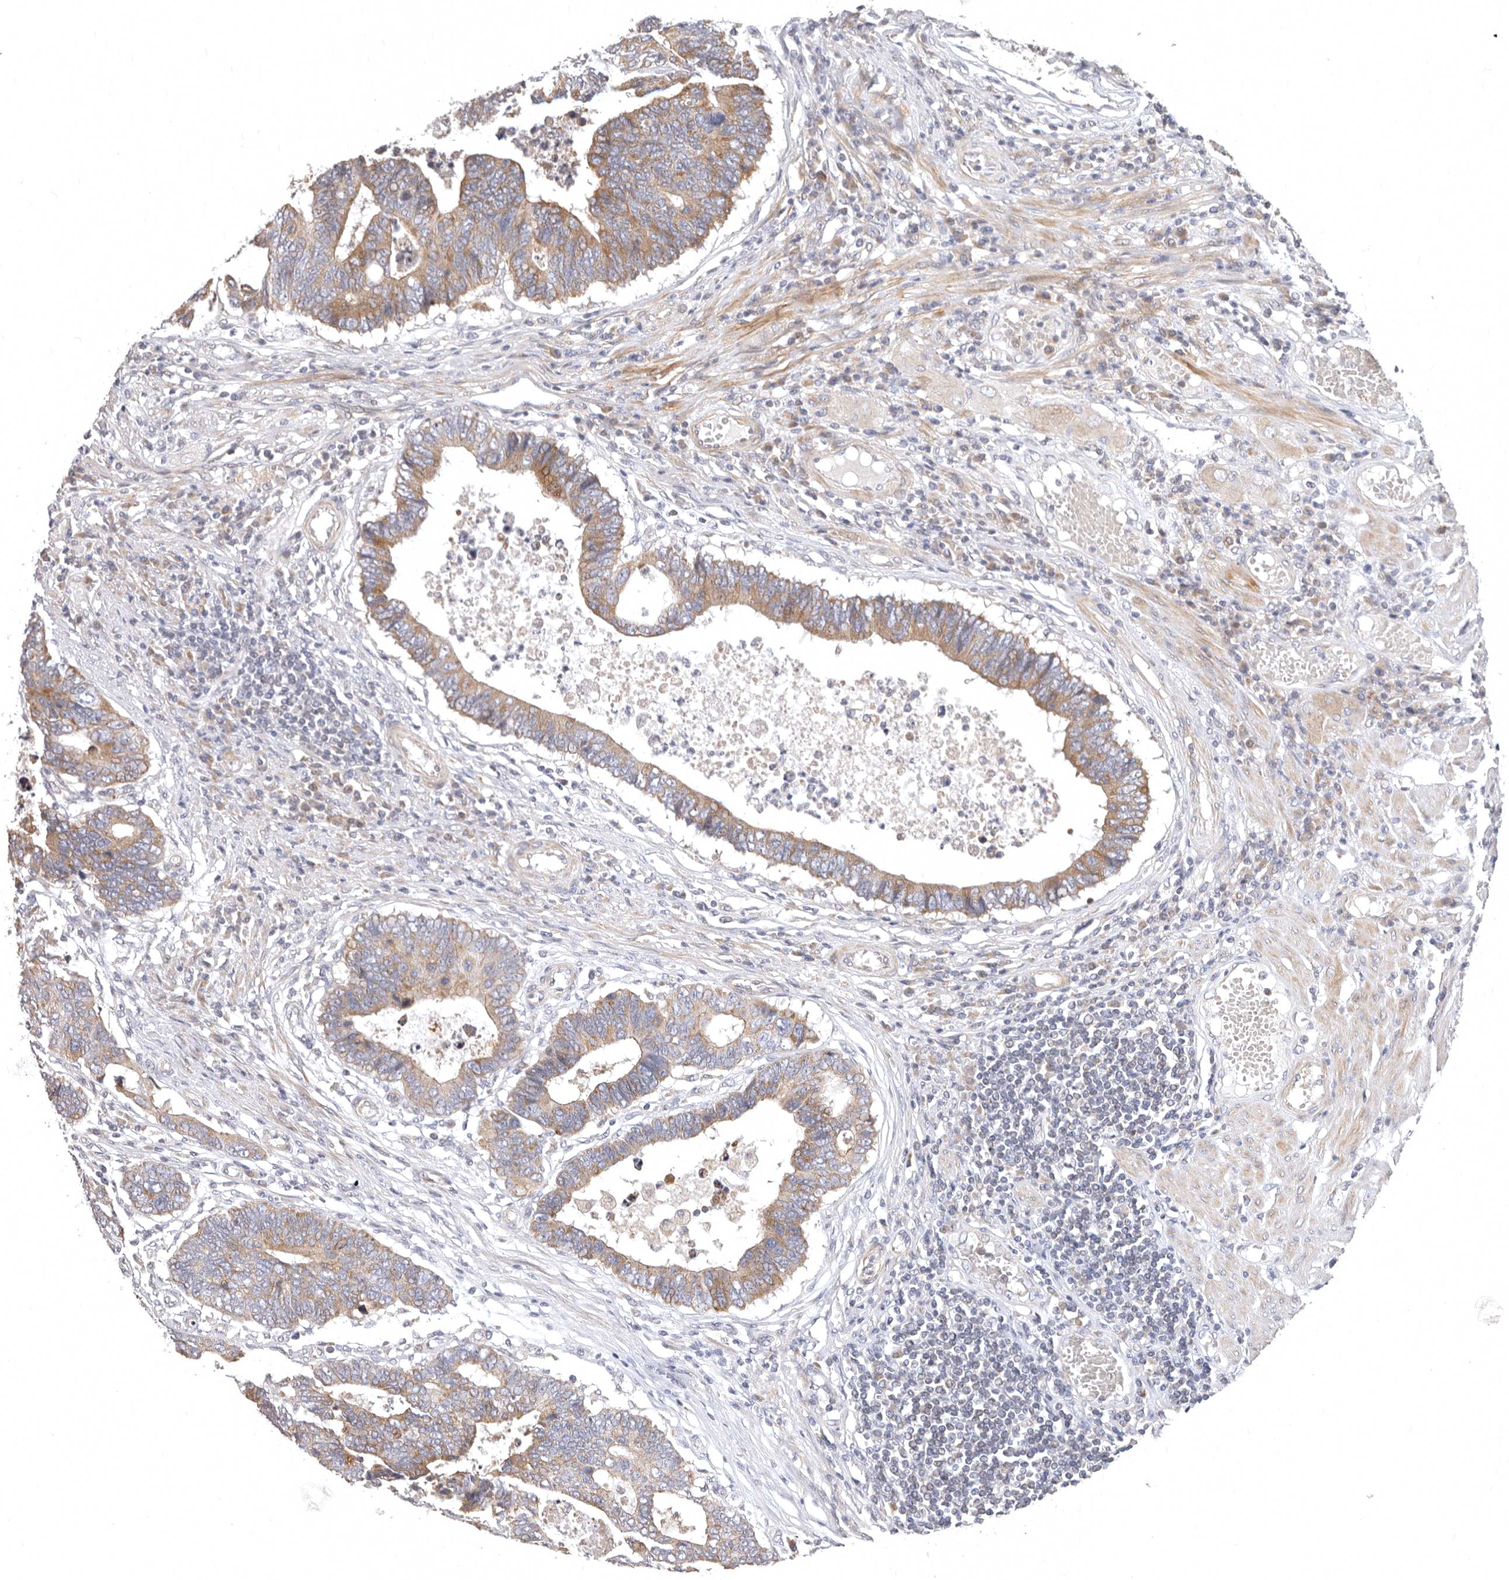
{"staining": {"intensity": "moderate", "quantity": ">75%", "location": "cytoplasmic/membranous"}, "tissue": "colorectal cancer", "cell_type": "Tumor cells", "image_type": "cancer", "snomed": [{"axis": "morphology", "description": "Adenocarcinoma, NOS"}, {"axis": "topography", "description": "Rectum"}], "caption": "Protein staining shows moderate cytoplasmic/membranous staining in about >75% of tumor cells in colorectal cancer (adenocarcinoma).", "gene": "TFB2M", "patient": {"sex": "male", "age": 84}}